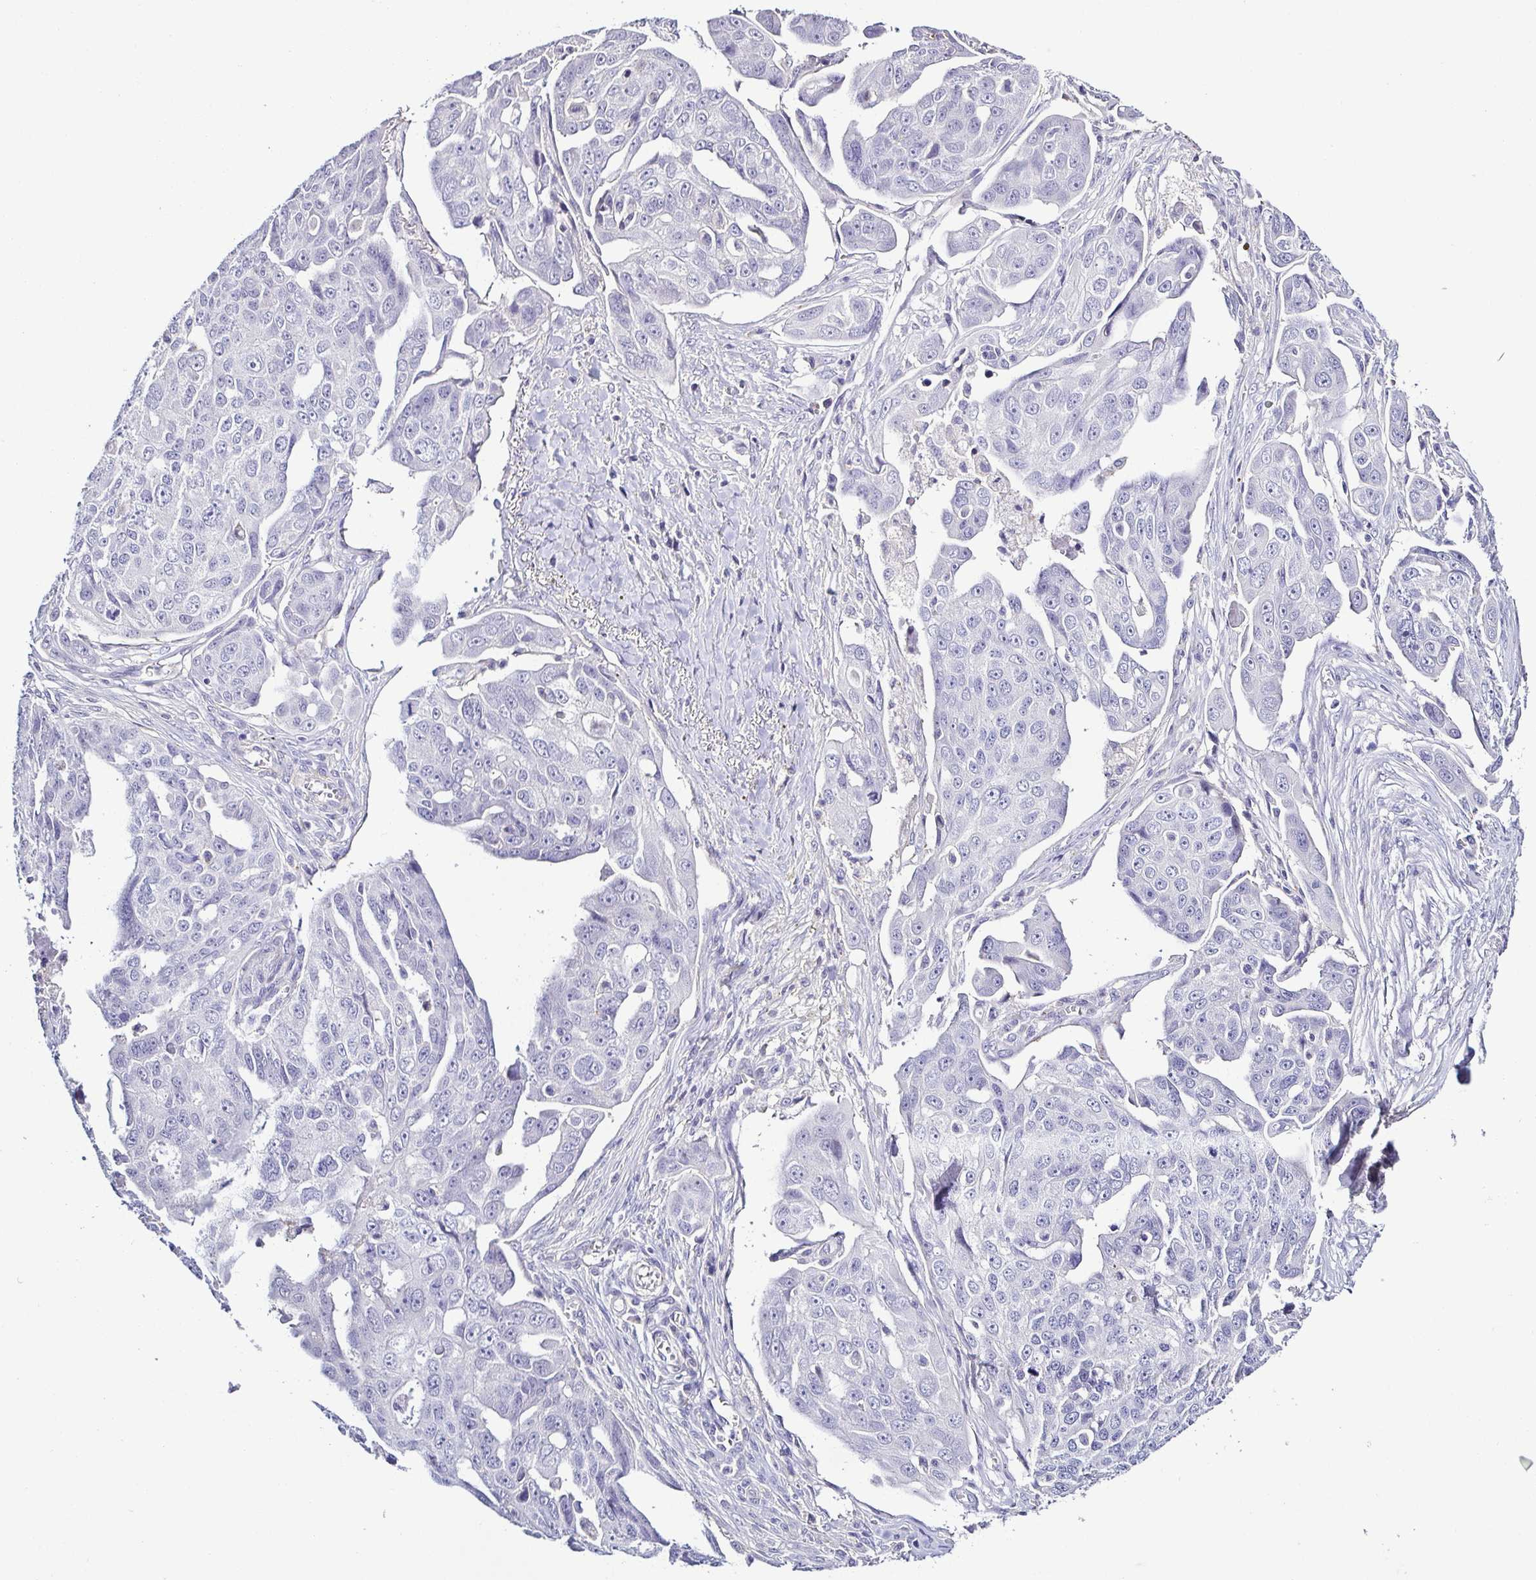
{"staining": {"intensity": "negative", "quantity": "none", "location": "none"}, "tissue": "ovarian cancer", "cell_type": "Tumor cells", "image_type": "cancer", "snomed": [{"axis": "morphology", "description": "Carcinoma, endometroid"}, {"axis": "topography", "description": "Ovary"}], "caption": "Tumor cells show no significant protein positivity in ovarian cancer. (Brightfield microscopy of DAB (3,3'-diaminobenzidine) immunohistochemistry (IHC) at high magnification).", "gene": "TNNT2", "patient": {"sex": "female", "age": 70}}